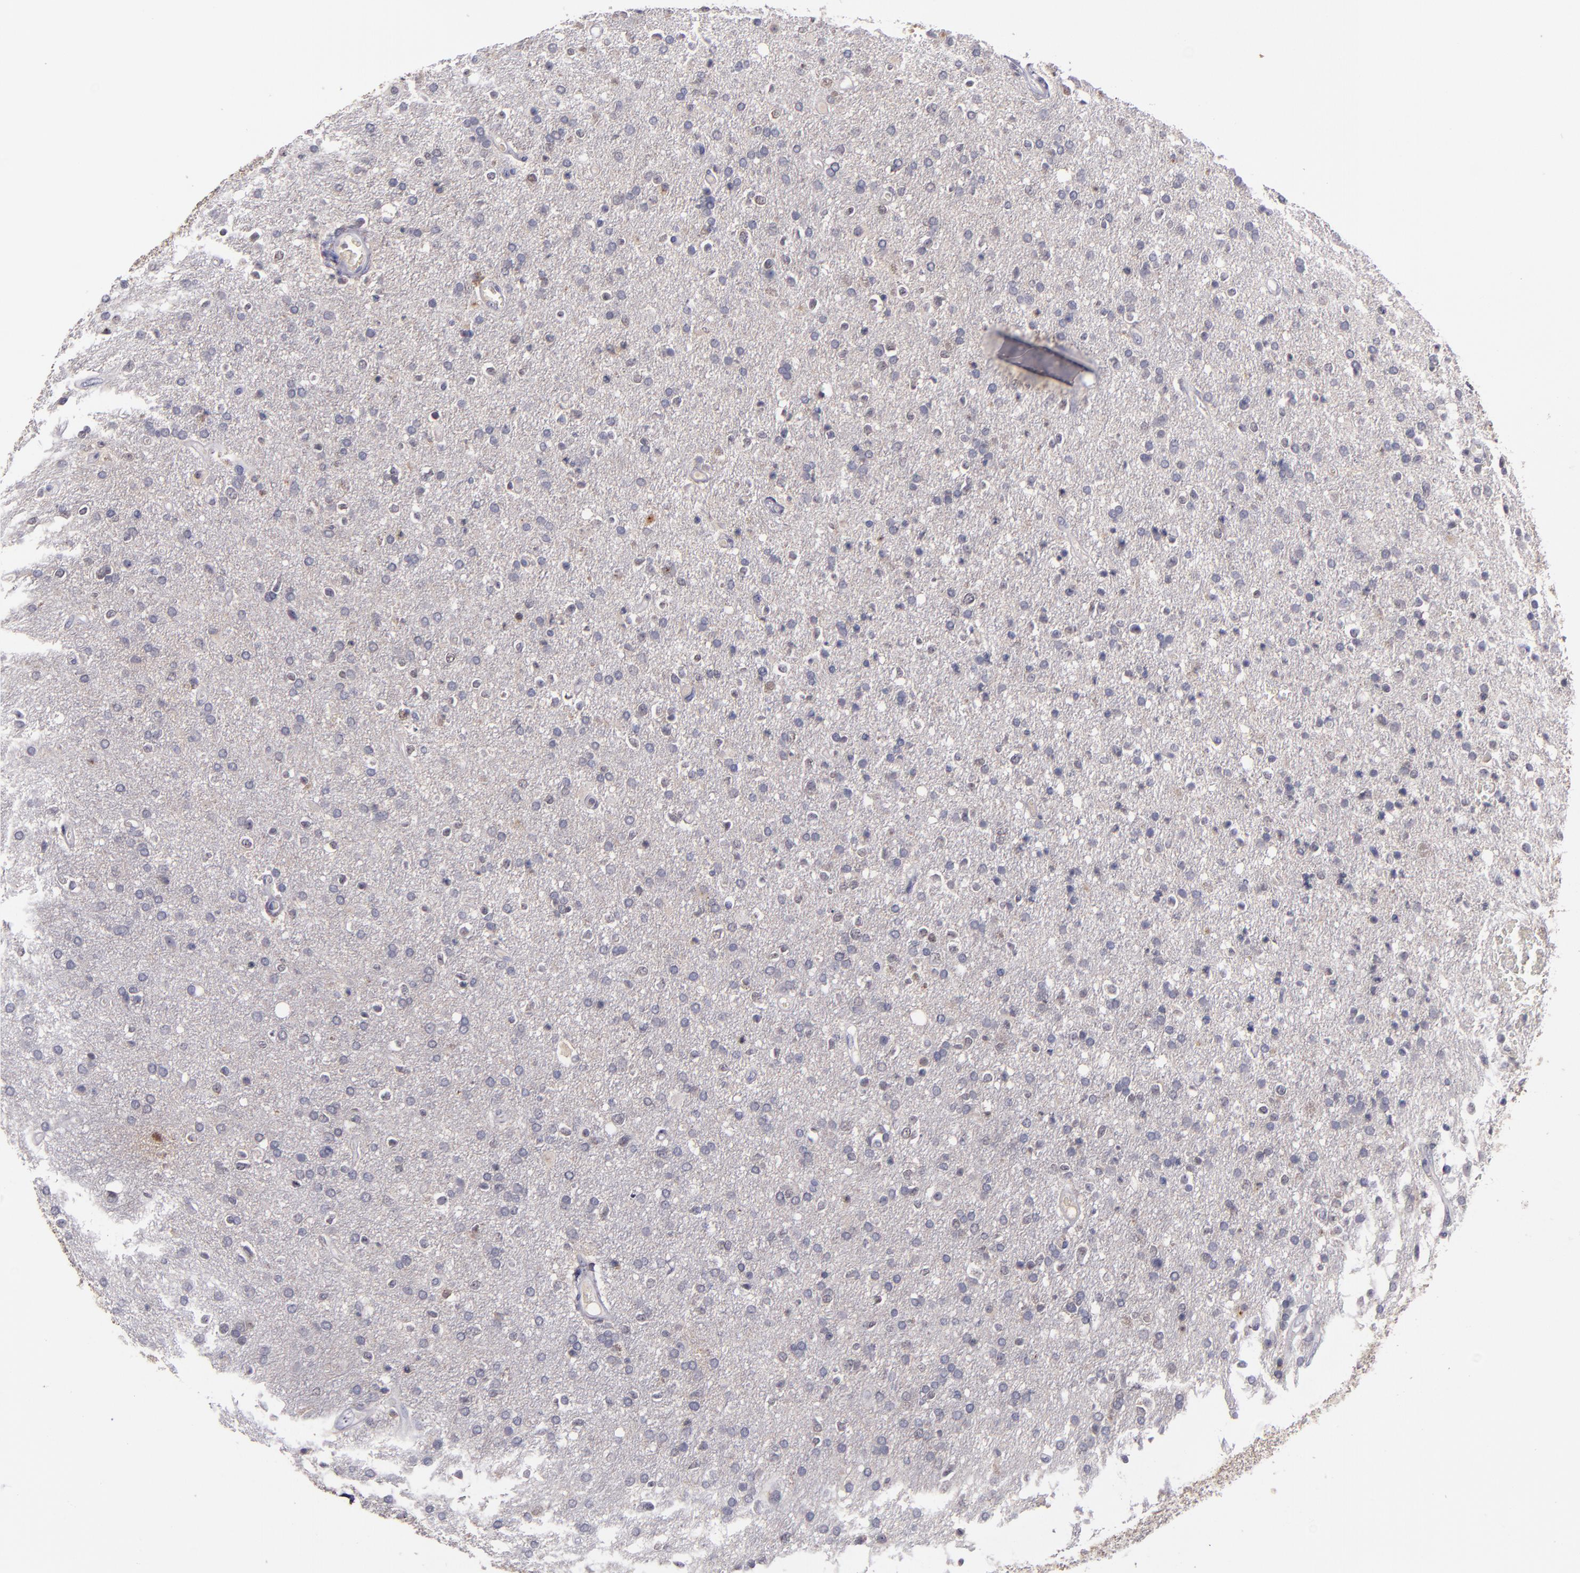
{"staining": {"intensity": "negative", "quantity": "none", "location": "none"}, "tissue": "glioma", "cell_type": "Tumor cells", "image_type": "cancer", "snomed": [{"axis": "morphology", "description": "Glioma, malignant, High grade"}, {"axis": "topography", "description": "Brain"}], "caption": "Malignant glioma (high-grade) was stained to show a protein in brown. There is no significant positivity in tumor cells.", "gene": "MFGE8", "patient": {"sex": "male", "age": 33}}